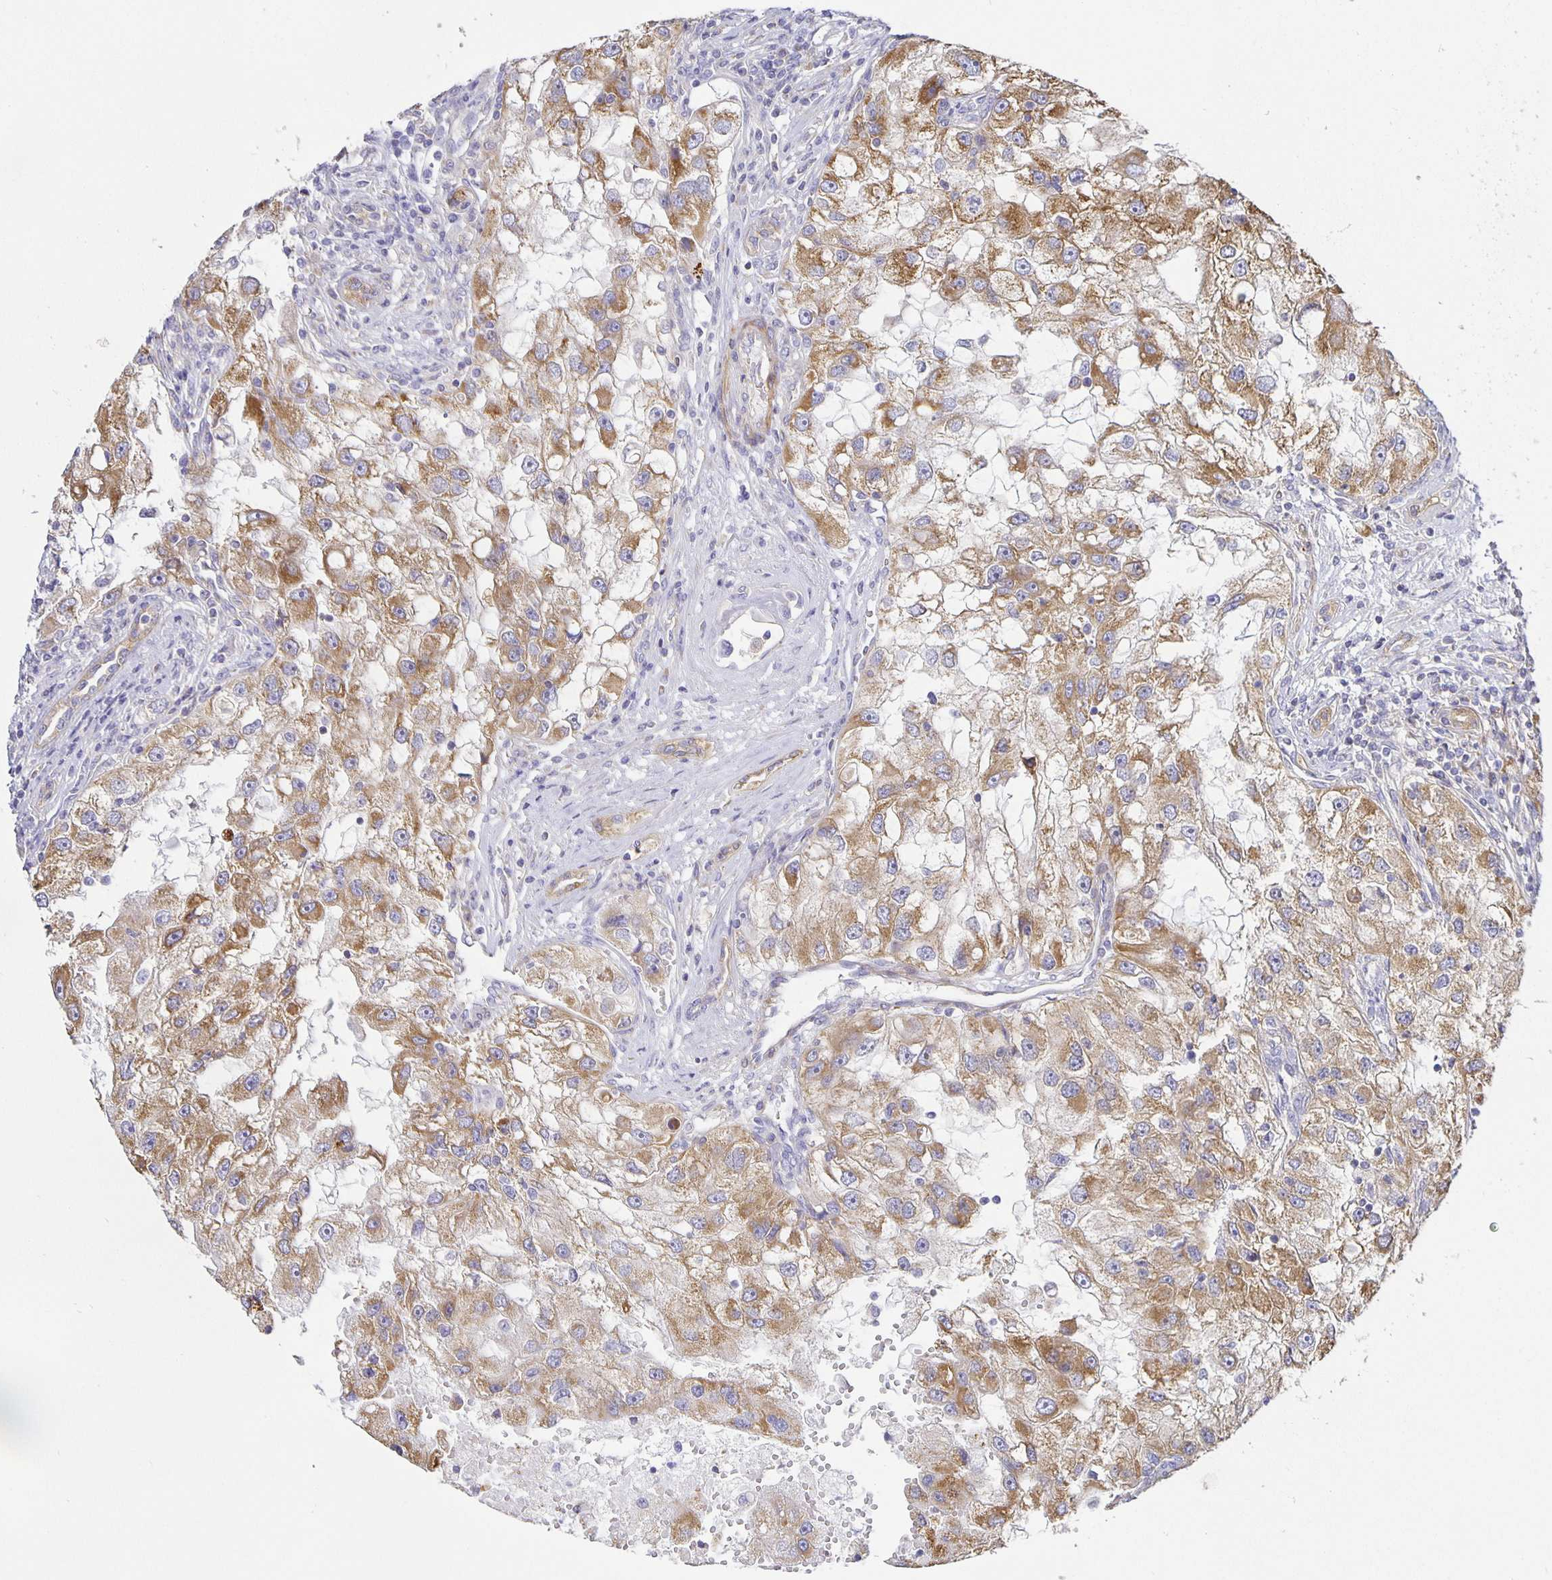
{"staining": {"intensity": "moderate", "quantity": ">75%", "location": "cytoplasmic/membranous"}, "tissue": "renal cancer", "cell_type": "Tumor cells", "image_type": "cancer", "snomed": [{"axis": "morphology", "description": "Adenocarcinoma, NOS"}, {"axis": "topography", "description": "Kidney"}], "caption": "Renal cancer (adenocarcinoma) stained for a protein reveals moderate cytoplasmic/membranous positivity in tumor cells. The protein is shown in brown color, while the nuclei are stained blue.", "gene": "FLRT3", "patient": {"sex": "male", "age": 63}}